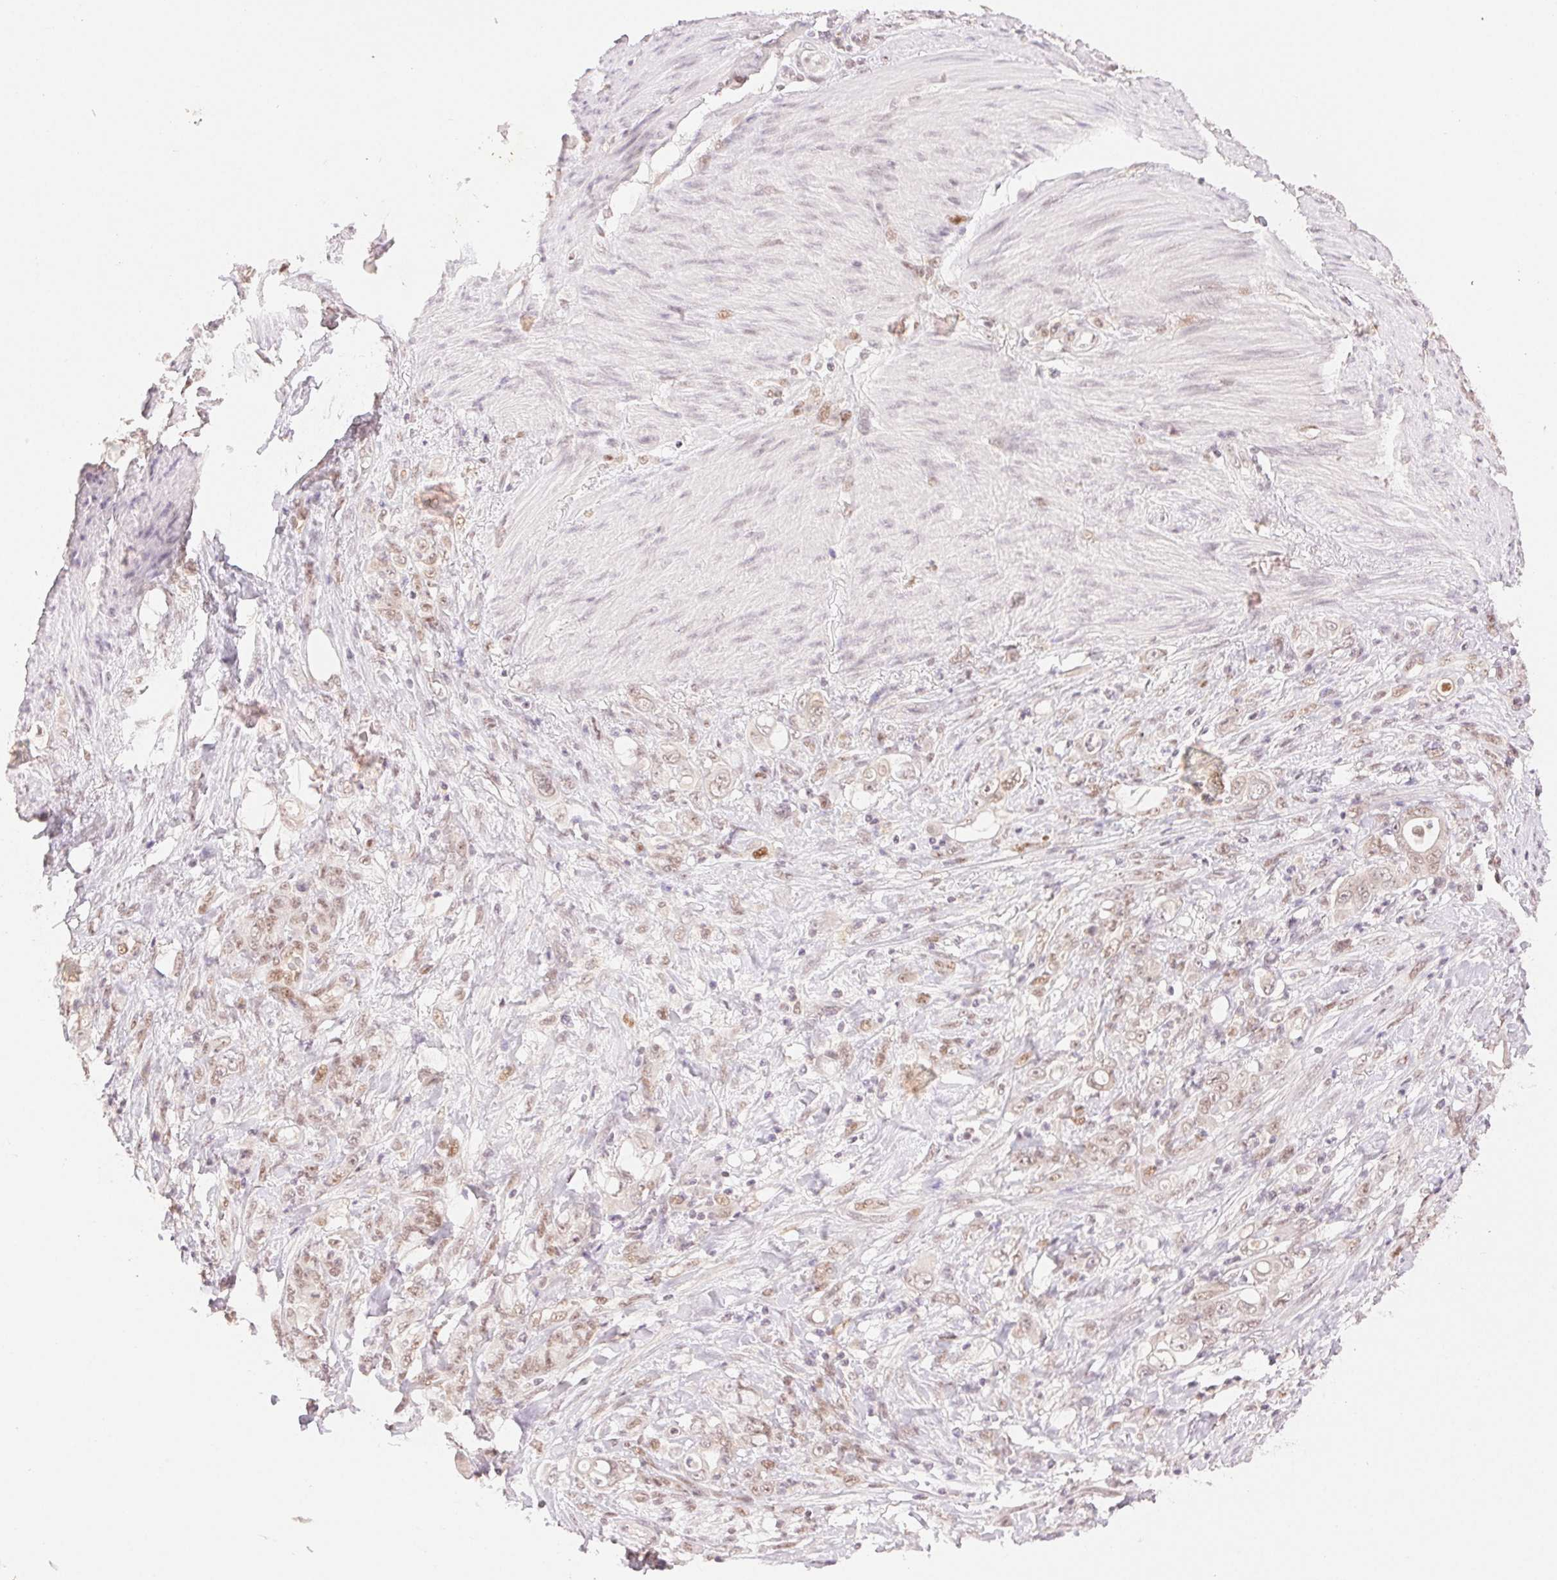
{"staining": {"intensity": "weak", "quantity": ">75%", "location": "nuclear"}, "tissue": "stomach cancer", "cell_type": "Tumor cells", "image_type": "cancer", "snomed": [{"axis": "morphology", "description": "Adenocarcinoma, NOS"}, {"axis": "topography", "description": "Stomach"}], "caption": "Weak nuclear protein staining is present in approximately >75% of tumor cells in stomach cancer (adenocarcinoma).", "gene": "H2AZ2", "patient": {"sex": "female", "age": 79}}